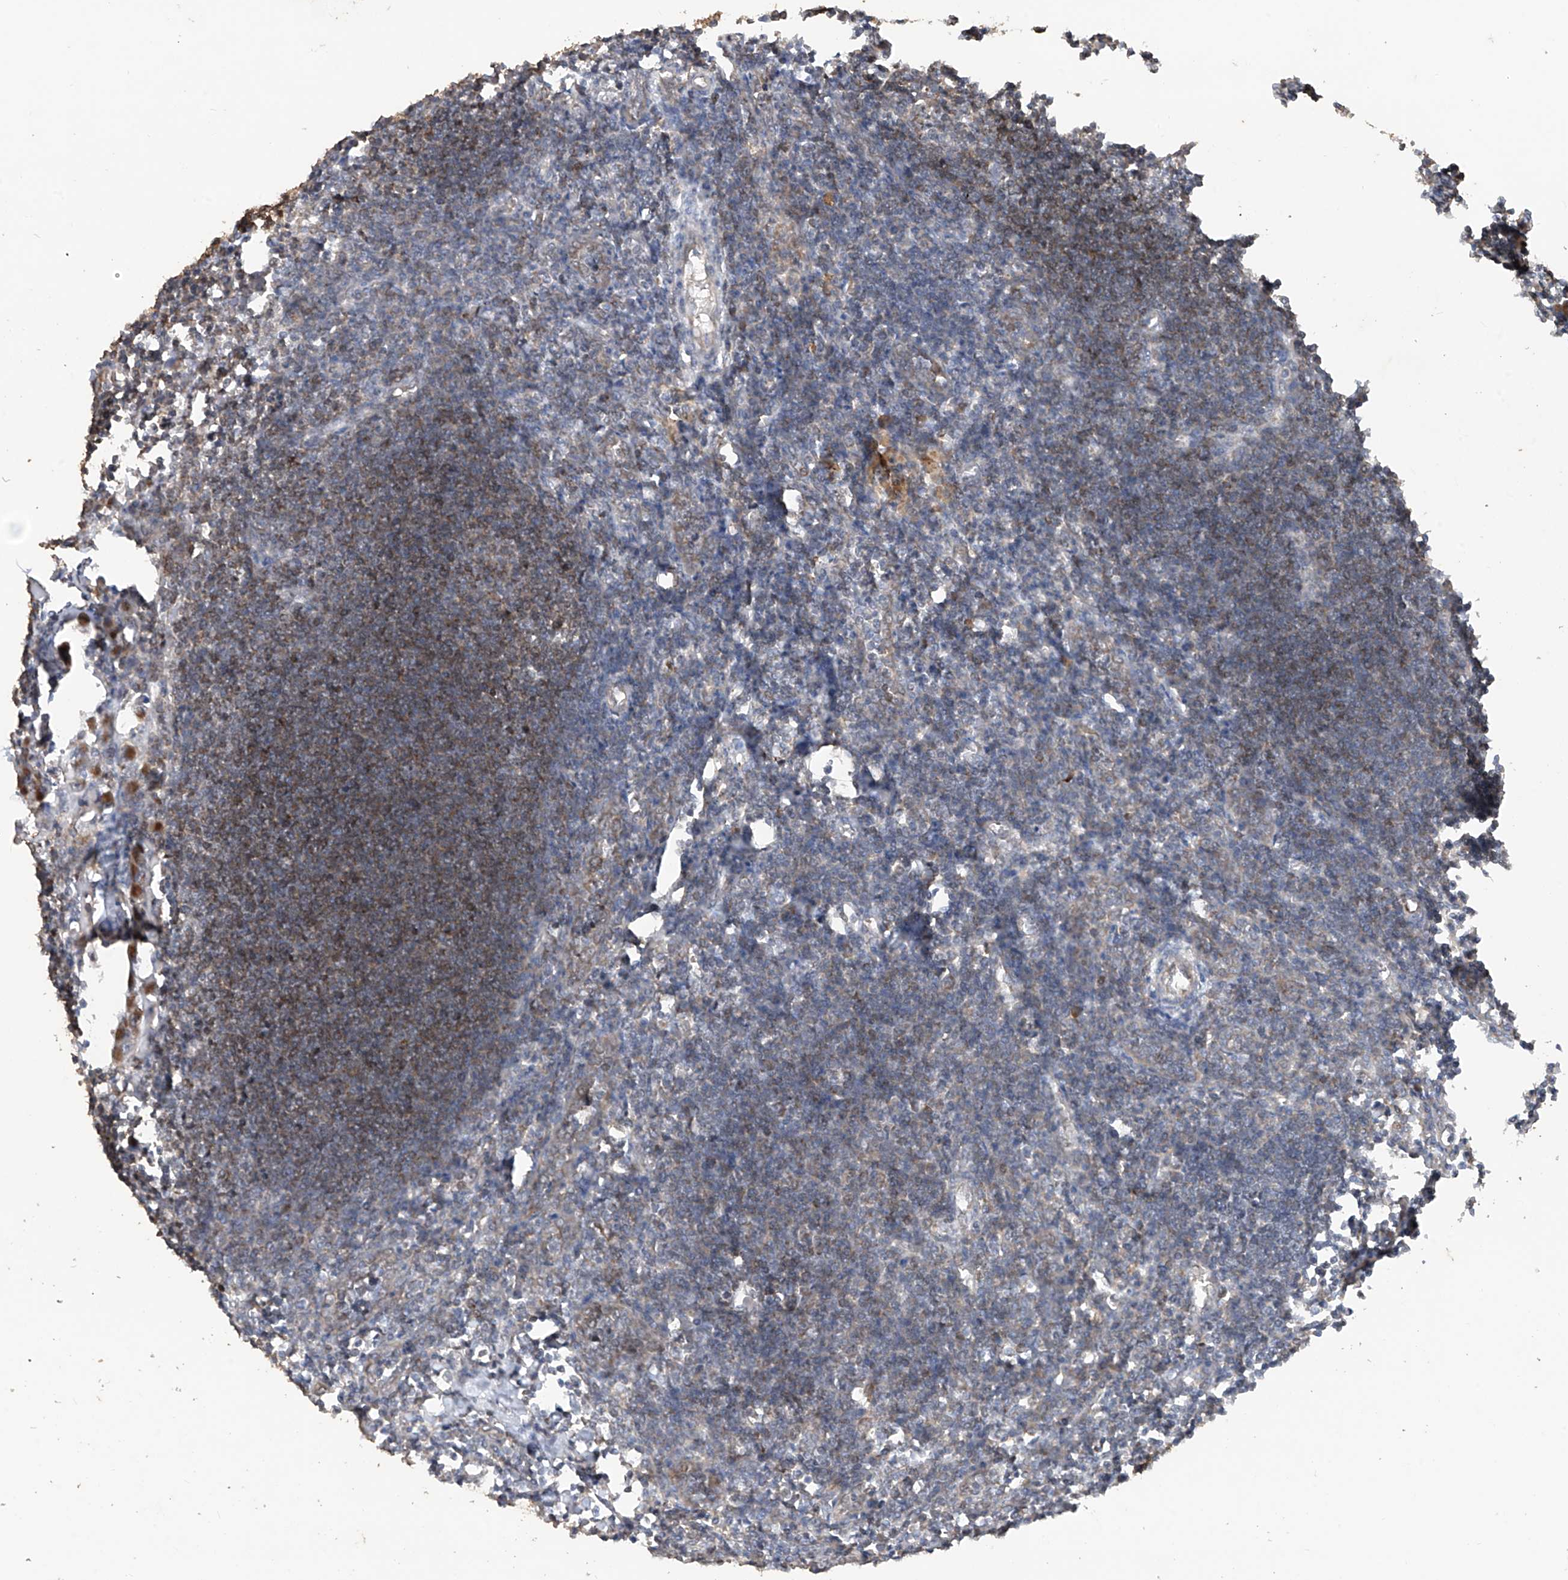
{"staining": {"intensity": "moderate", "quantity": "<25%", "location": "cytoplasmic/membranous"}, "tissue": "lymph node", "cell_type": "Germinal center cells", "image_type": "normal", "snomed": [{"axis": "morphology", "description": "Normal tissue, NOS"}, {"axis": "morphology", "description": "Malignant melanoma, Metastatic site"}, {"axis": "topography", "description": "Lymph node"}], "caption": "The histopathology image demonstrates a brown stain indicating the presence of a protein in the cytoplasmic/membranous of germinal center cells in lymph node.", "gene": "MTUS2", "patient": {"sex": "male", "age": 41}}